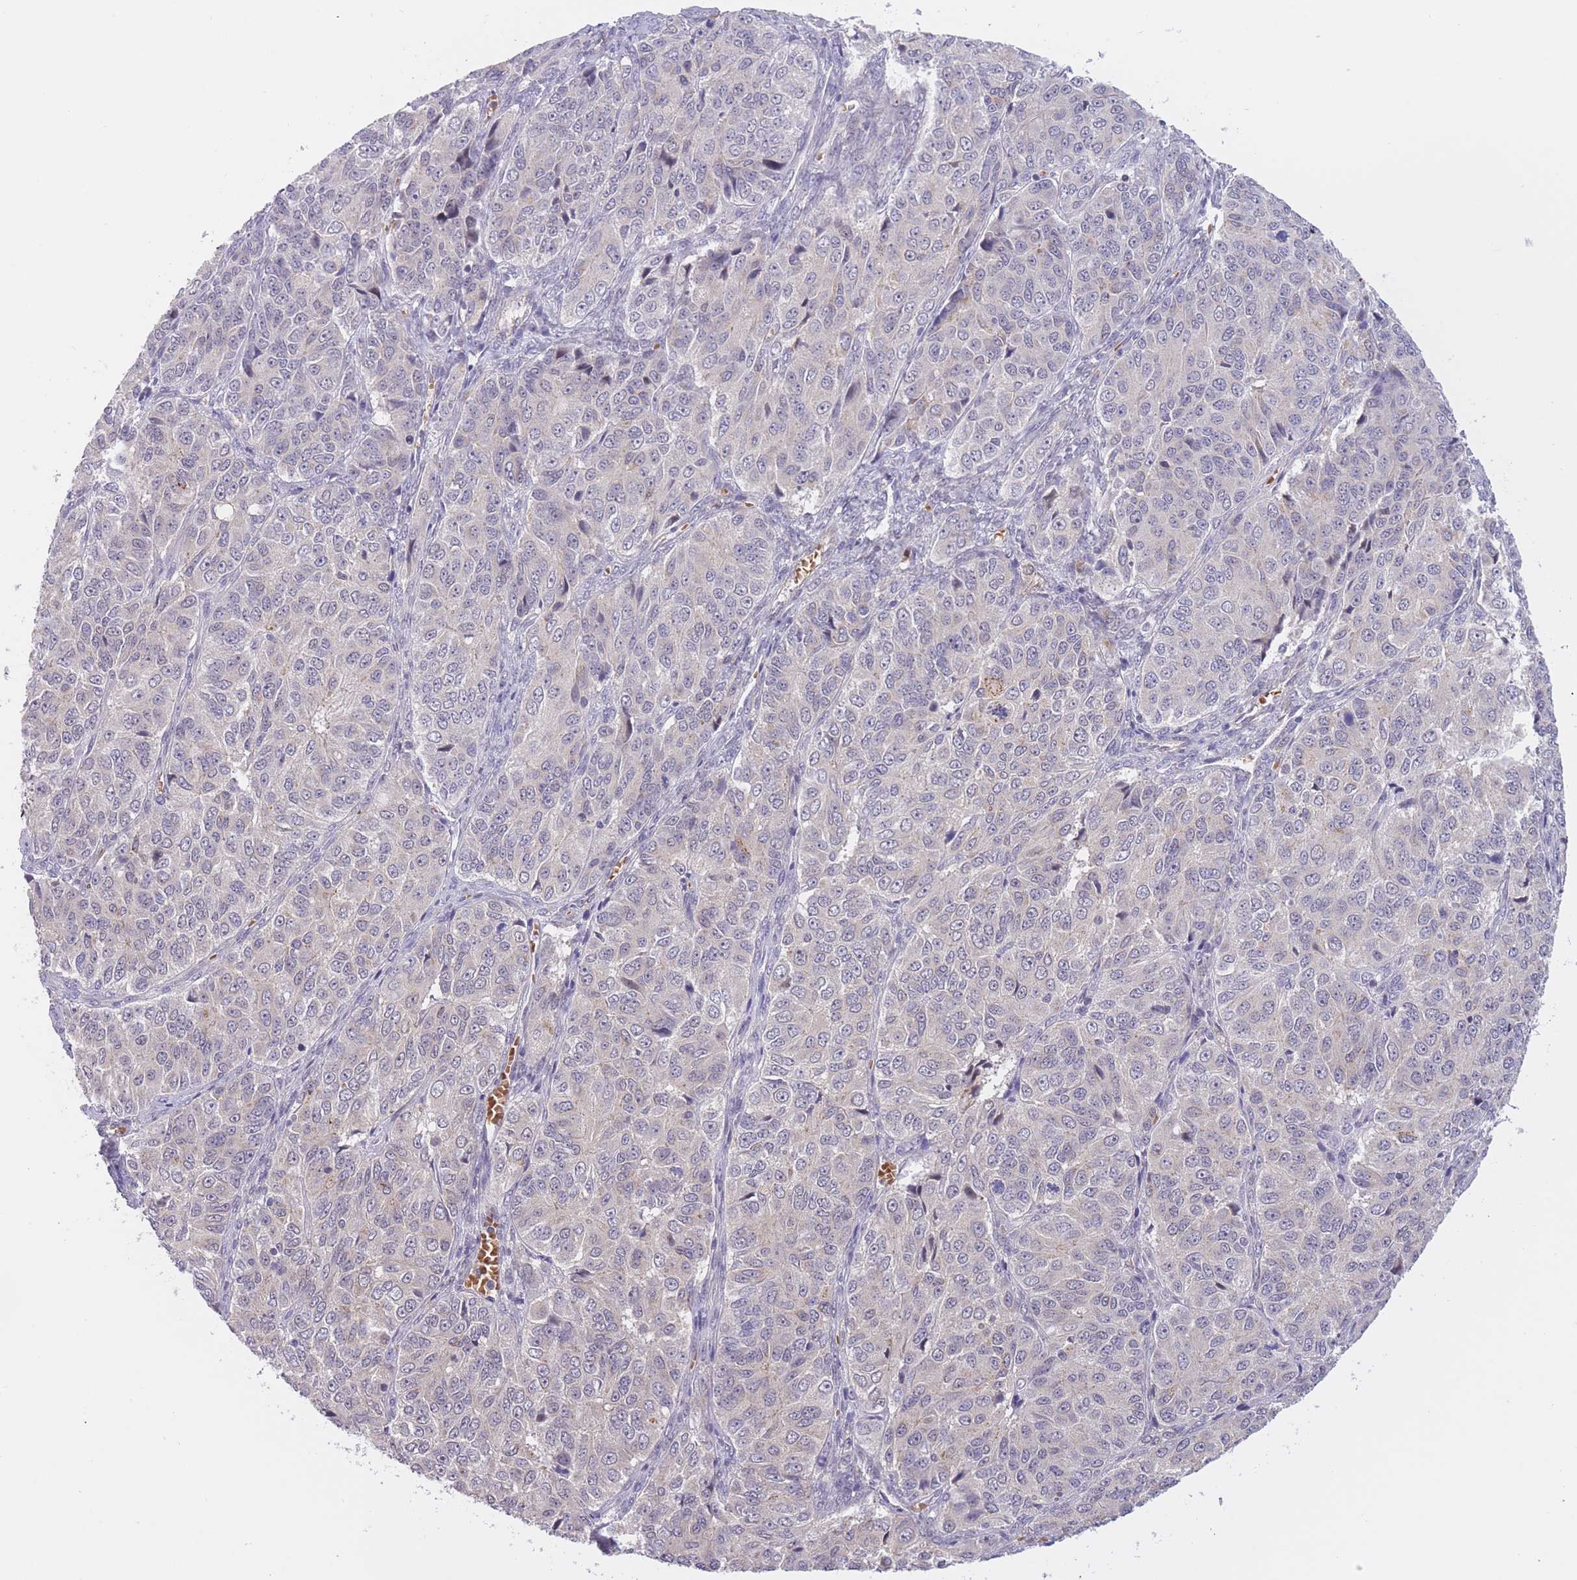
{"staining": {"intensity": "negative", "quantity": "none", "location": "none"}, "tissue": "ovarian cancer", "cell_type": "Tumor cells", "image_type": "cancer", "snomed": [{"axis": "morphology", "description": "Carcinoma, endometroid"}, {"axis": "topography", "description": "Ovary"}], "caption": "An IHC histopathology image of ovarian cancer is shown. There is no staining in tumor cells of ovarian cancer.", "gene": "FUT5", "patient": {"sex": "female", "age": 51}}